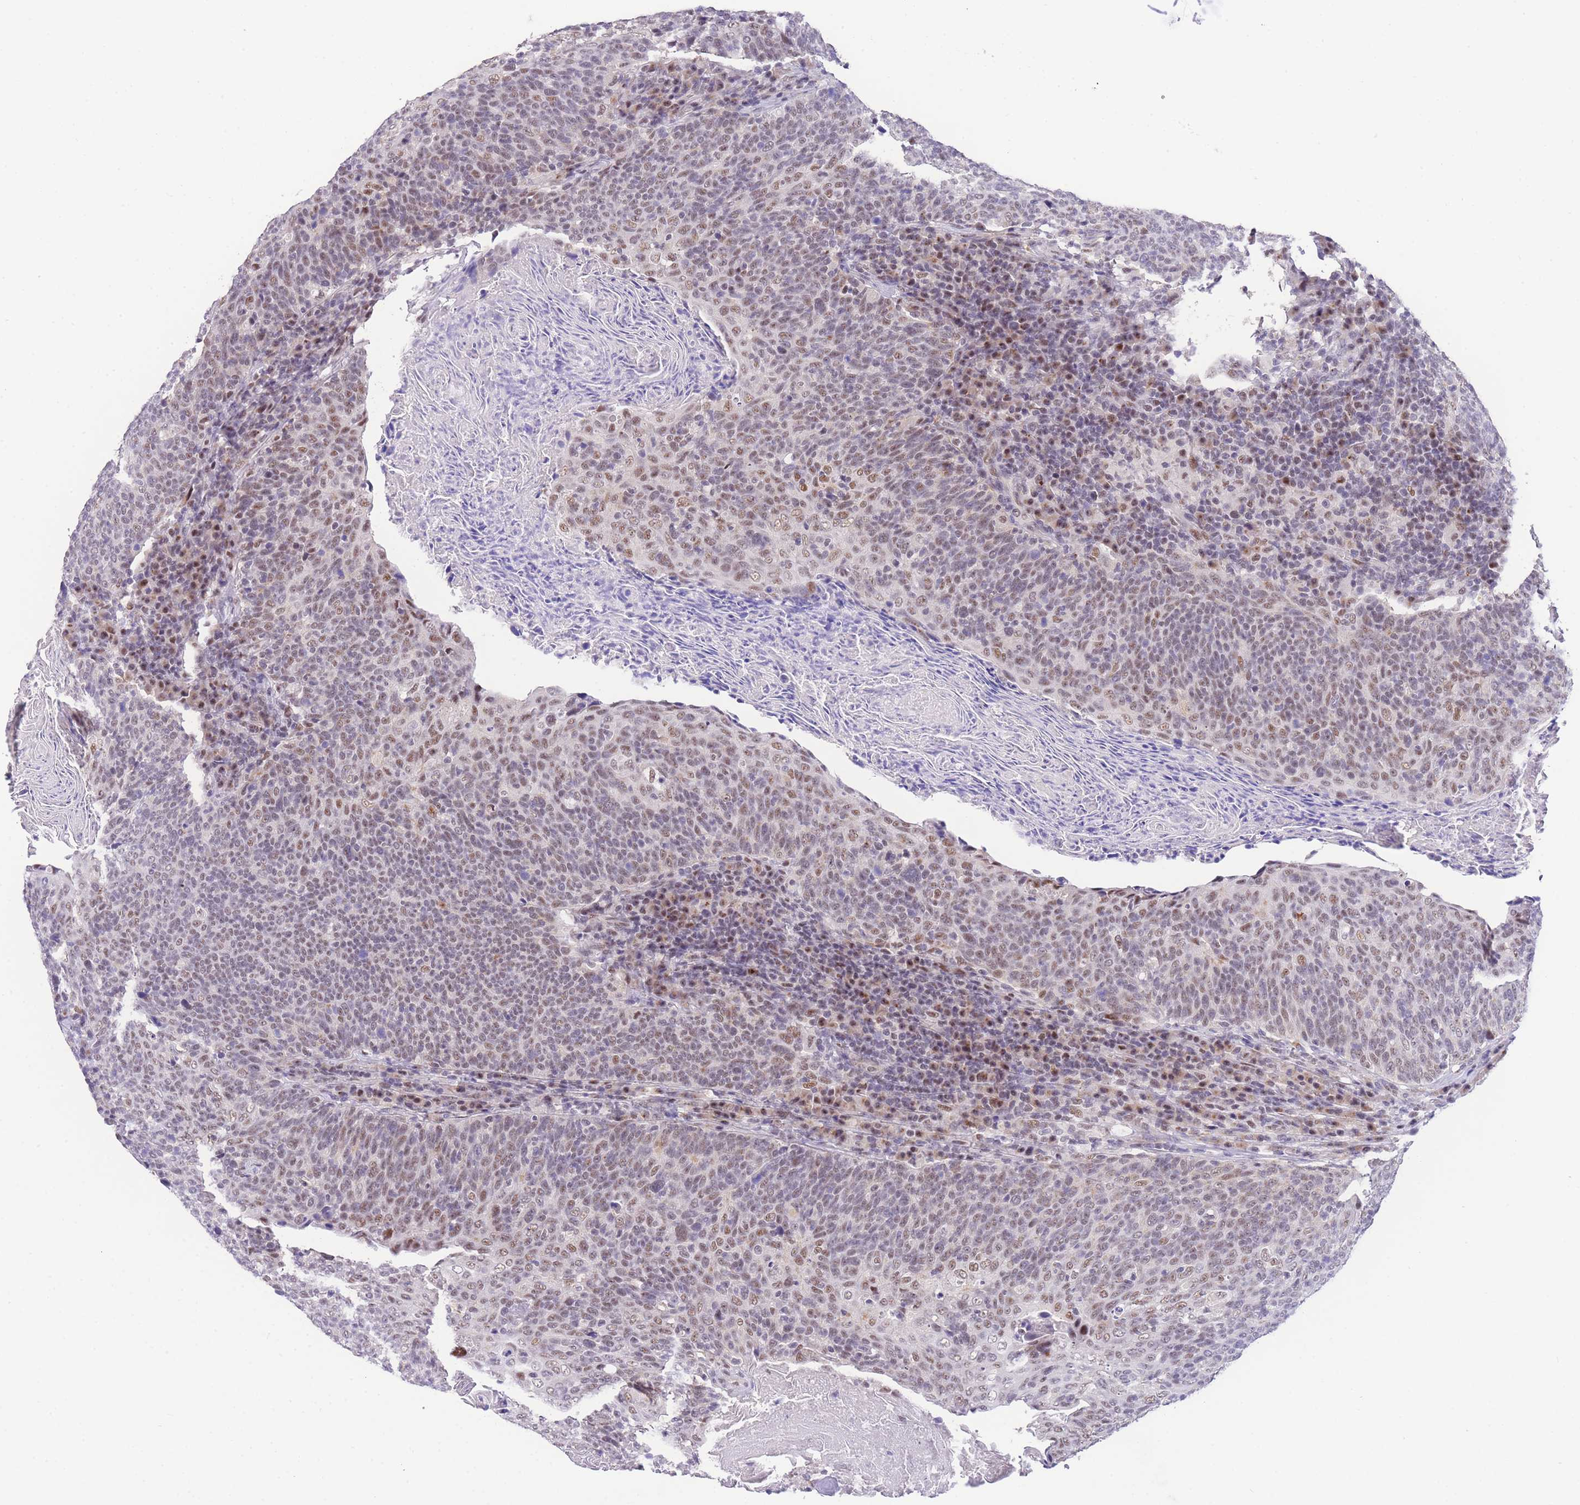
{"staining": {"intensity": "moderate", "quantity": "25%-75%", "location": "nuclear"}, "tissue": "head and neck cancer", "cell_type": "Tumor cells", "image_type": "cancer", "snomed": [{"axis": "morphology", "description": "Squamous cell carcinoma, NOS"}, {"axis": "morphology", "description": "Squamous cell carcinoma, metastatic, NOS"}, {"axis": "topography", "description": "Lymph node"}, {"axis": "topography", "description": "Head-Neck"}], "caption": "Immunohistochemical staining of head and neck metastatic squamous cell carcinoma reveals medium levels of moderate nuclear staining in about 25%-75% of tumor cells.", "gene": "SLC35F2", "patient": {"sex": "male", "age": 62}}